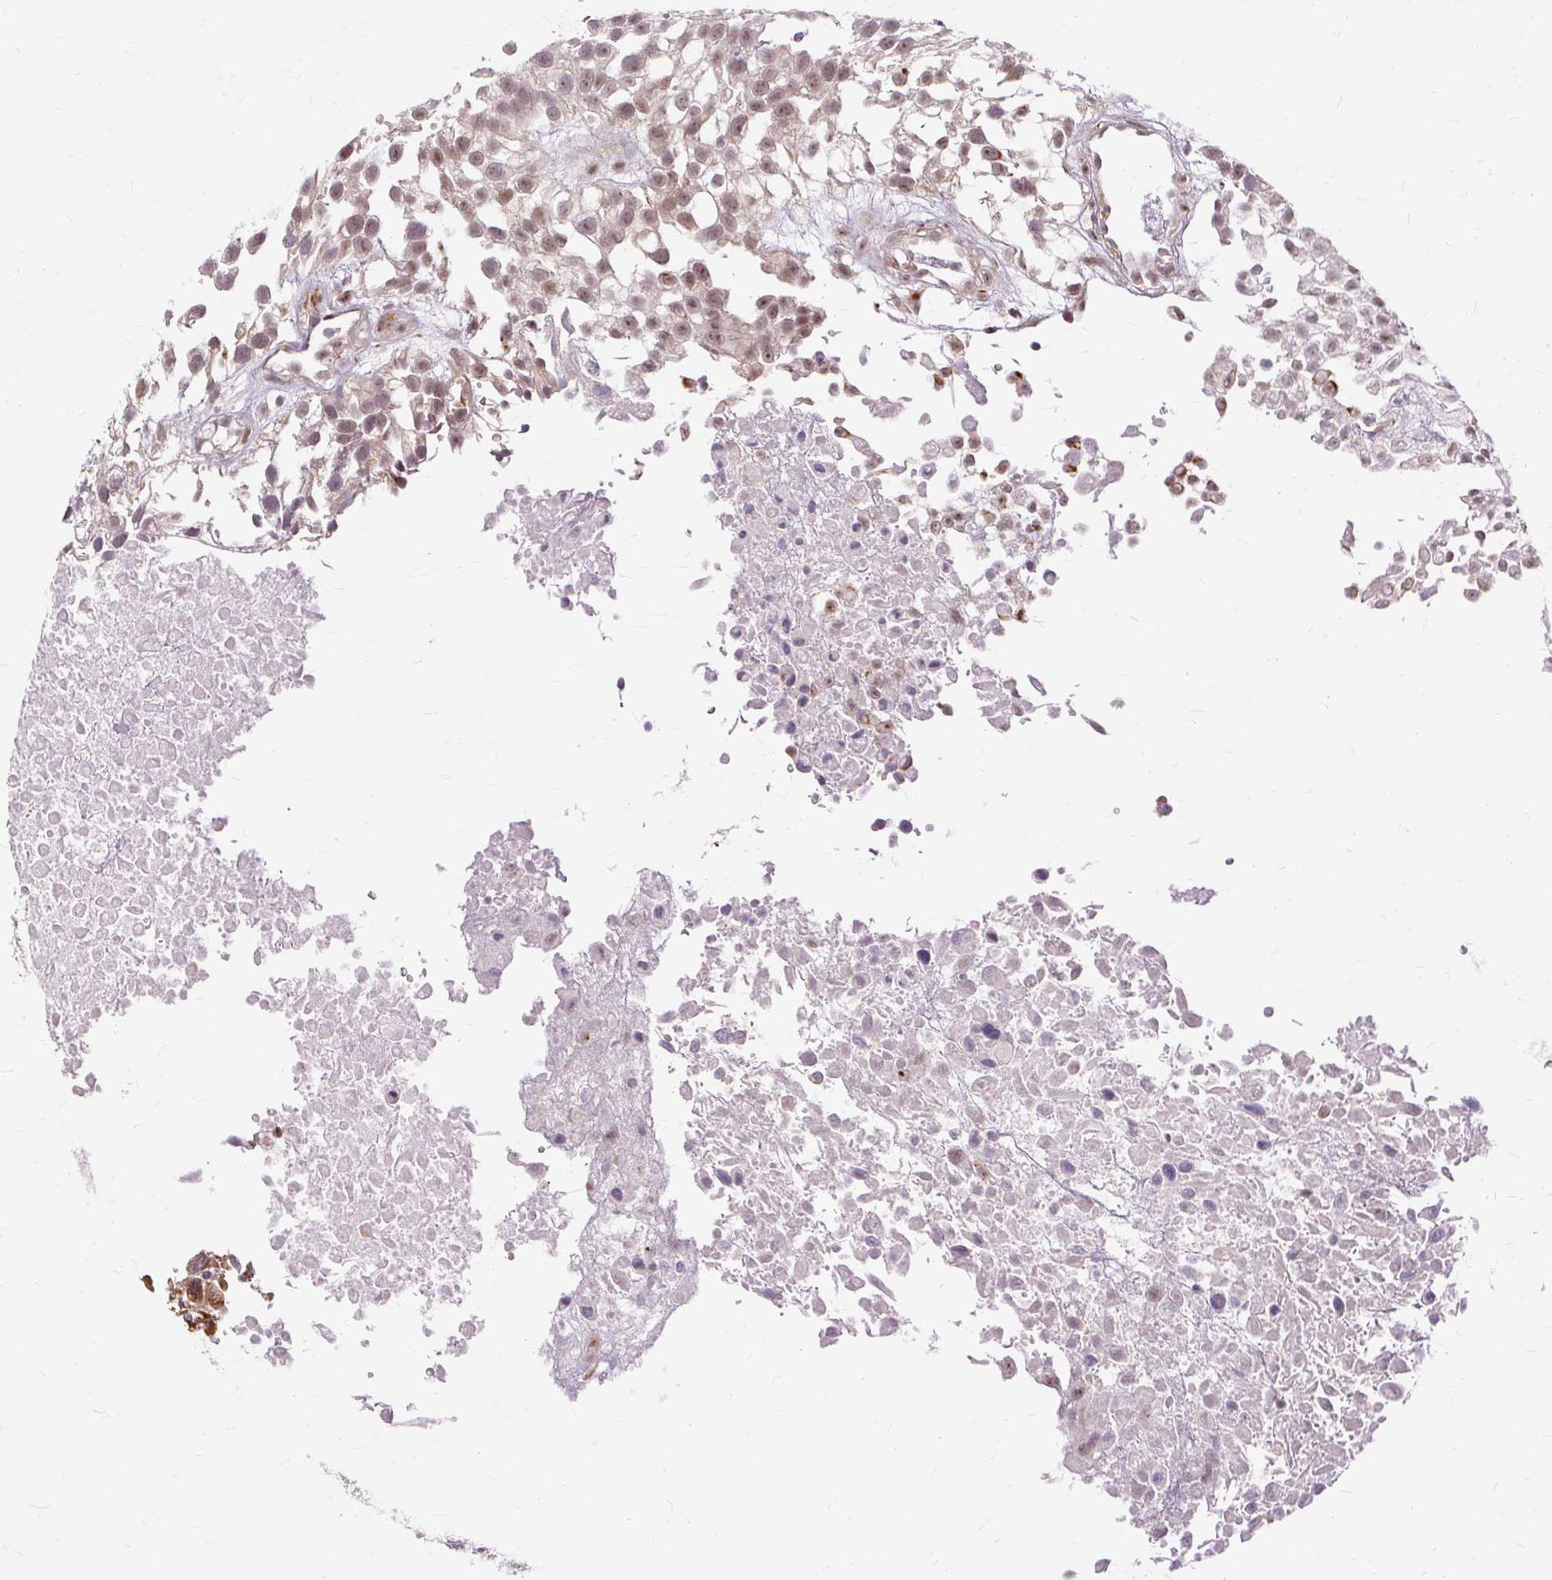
{"staining": {"intensity": "moderate", "quantity": ">75%", "location": "nuclear"}, "tissue": "urothelial cancer", "cell_type": "Tumor cells", "image_type": "cancer", "snomed": [{"axis": "morphology", "description": "Urothelial carcinoma, High grade"}, {"axis": "topography", "description": "Urinary bladder"}], "caption": "Moderate nuclear staining for a protein is appreciated in about >75% of tumor cells of urothelial carcinoma (high-grade) using IHC.", "gene": "MMACHC", "patient": {"sex": "male", "age": 56}}